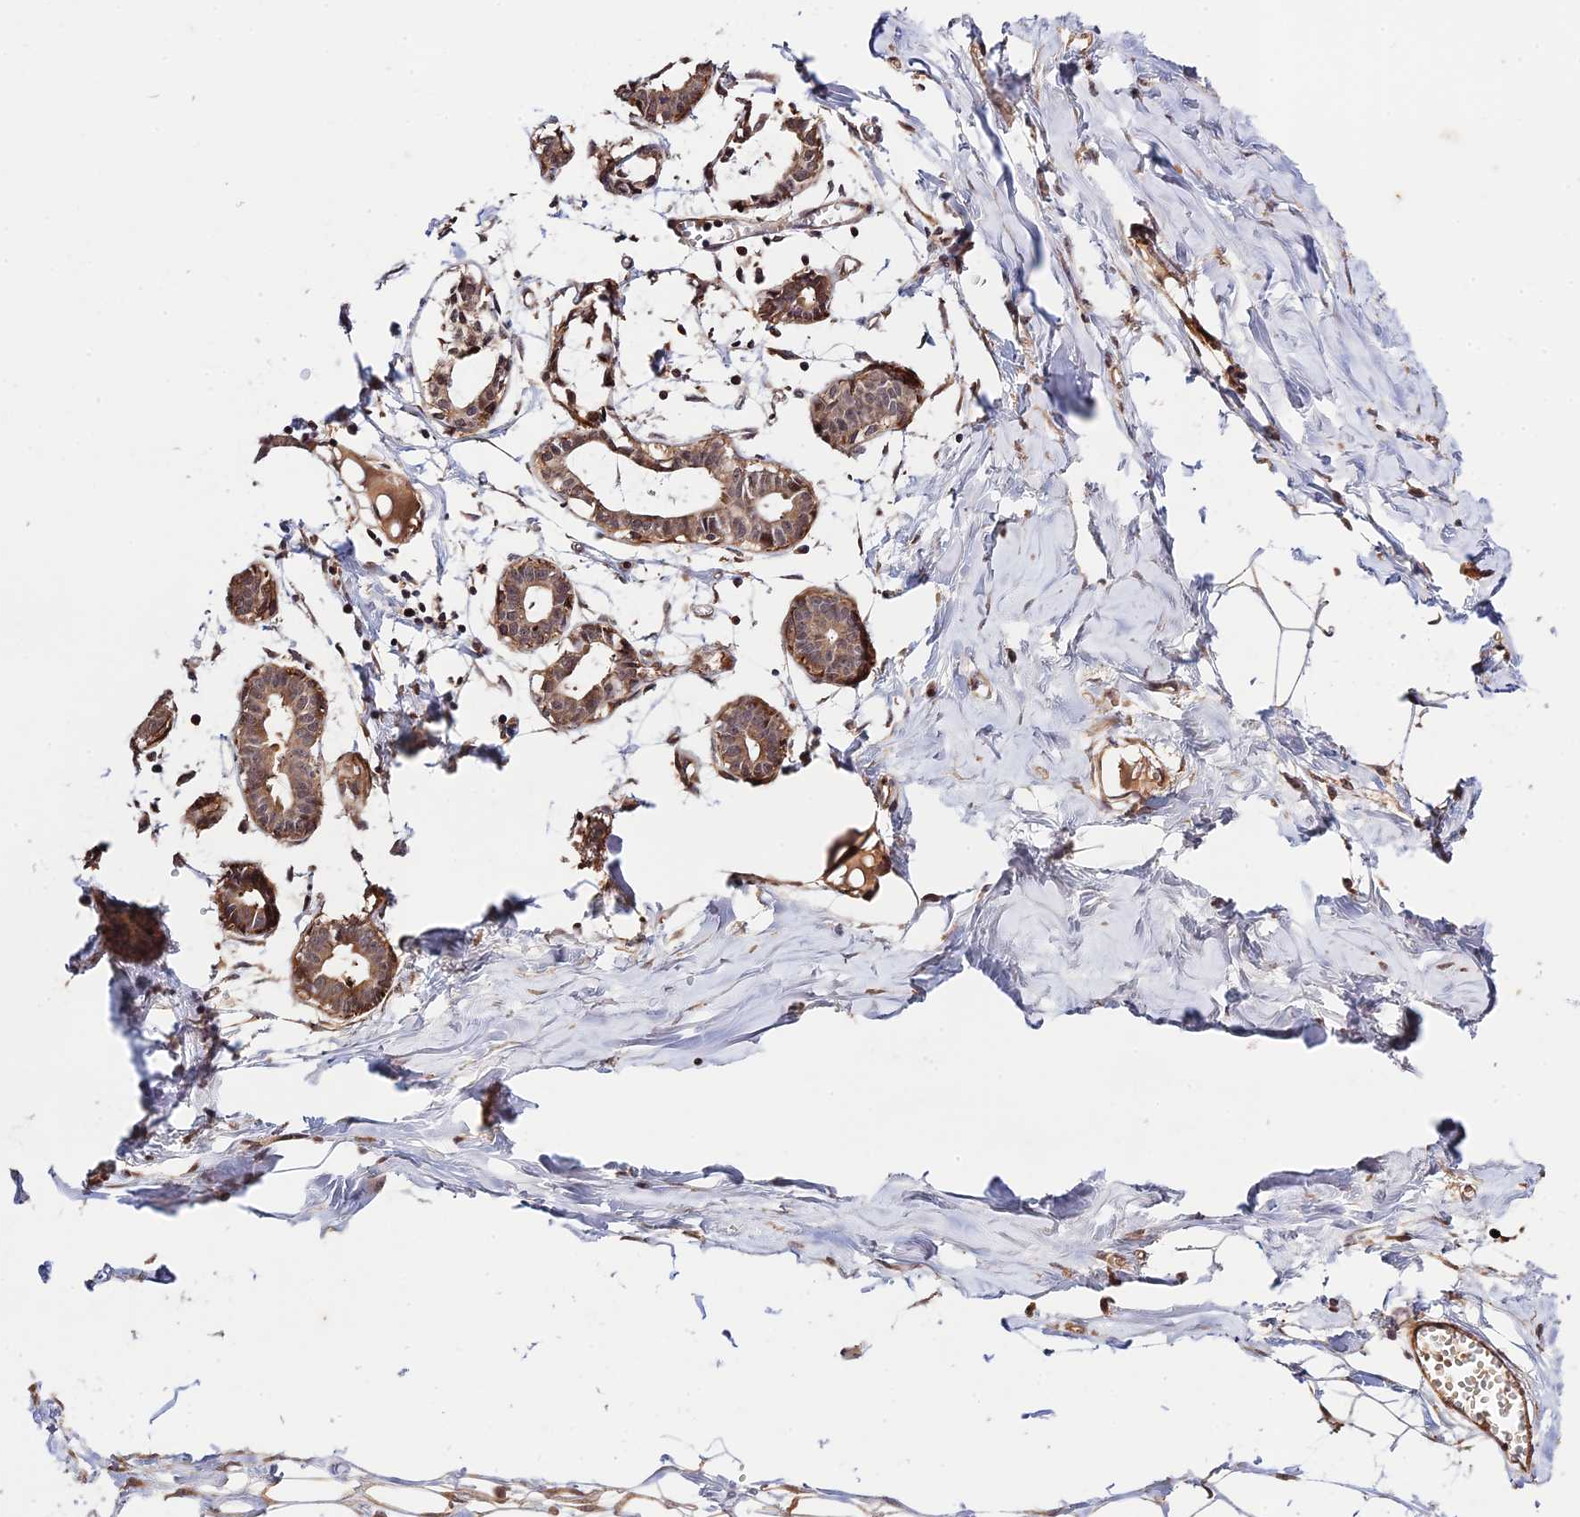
{"staining": {"intensity": "negative", "quantity": "none", "location": "none"}, "tissue": "breast", "cell_type": "Adipocytes", "image_type": "normal", "snomed": [{"axis": "morphology", "description": "Normal tissue, NOS"}, {"axis": "topography", "description": "Breast"}], "caption": "Adipocytes are negative for protein expression in benign human breast. (DAB IHC with hematoxylin counter stain).", "gene": "CWH43", "patient": {"sex": "female", "age": 27}}